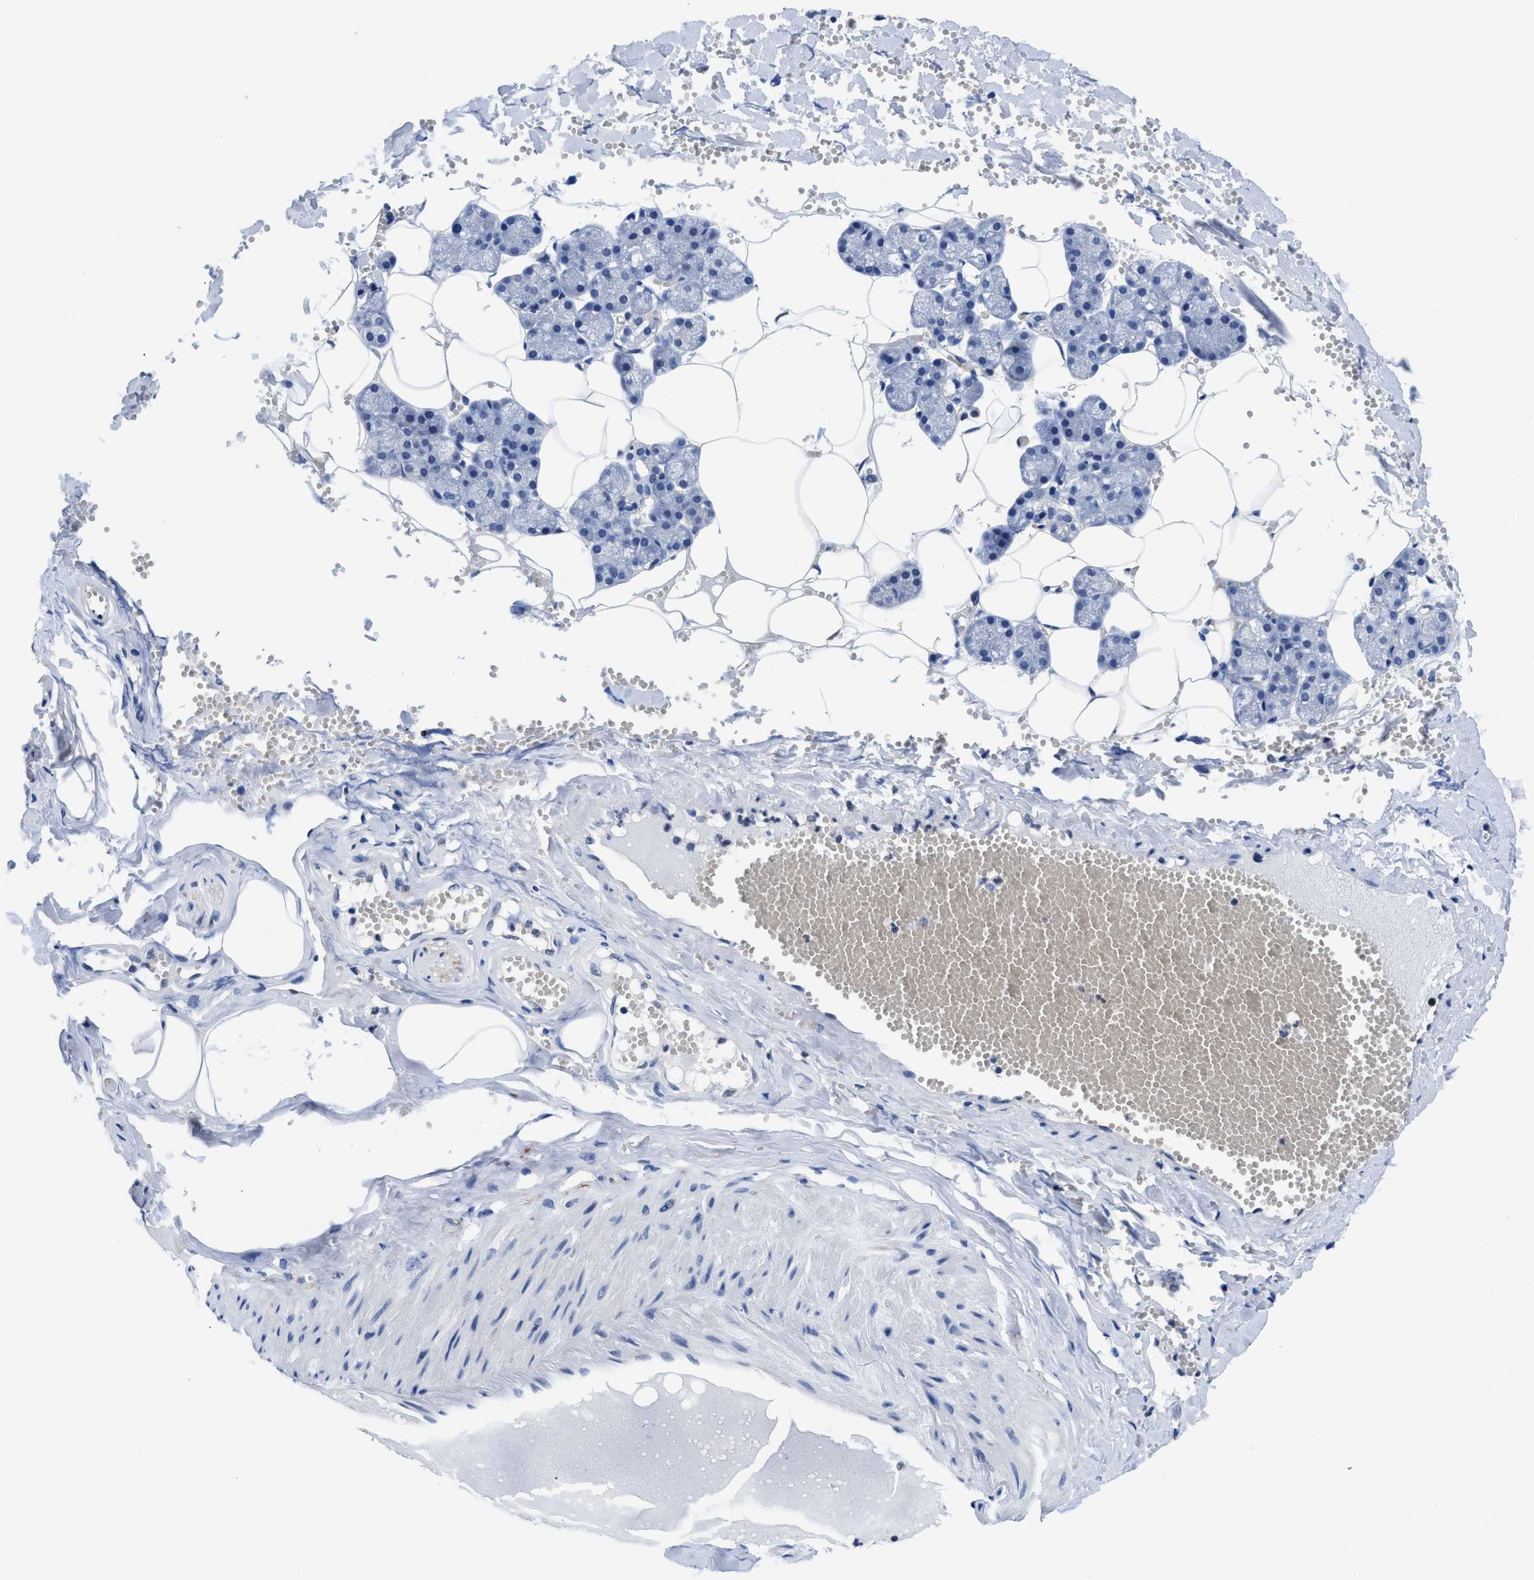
{"staining": {"intensity": "negative", "quantity": "none", "location": "none"}, "tissue": "salivary gland", "cell_type": "Glandular cells", "image_type": "normal", "snomed": [{"axis": "morphology", "description": "Normal tissue, NOS"}, {"axis": "topography", "description": "Salivary gland"}], "caption": "DAB (3,3'-diaminobenzidine) immunohistochemical staining of benign salivary gland displays no significant positivity in glandular cells.", "gene": "ACLY", "patient": {"sex": "male", "age": 62}}